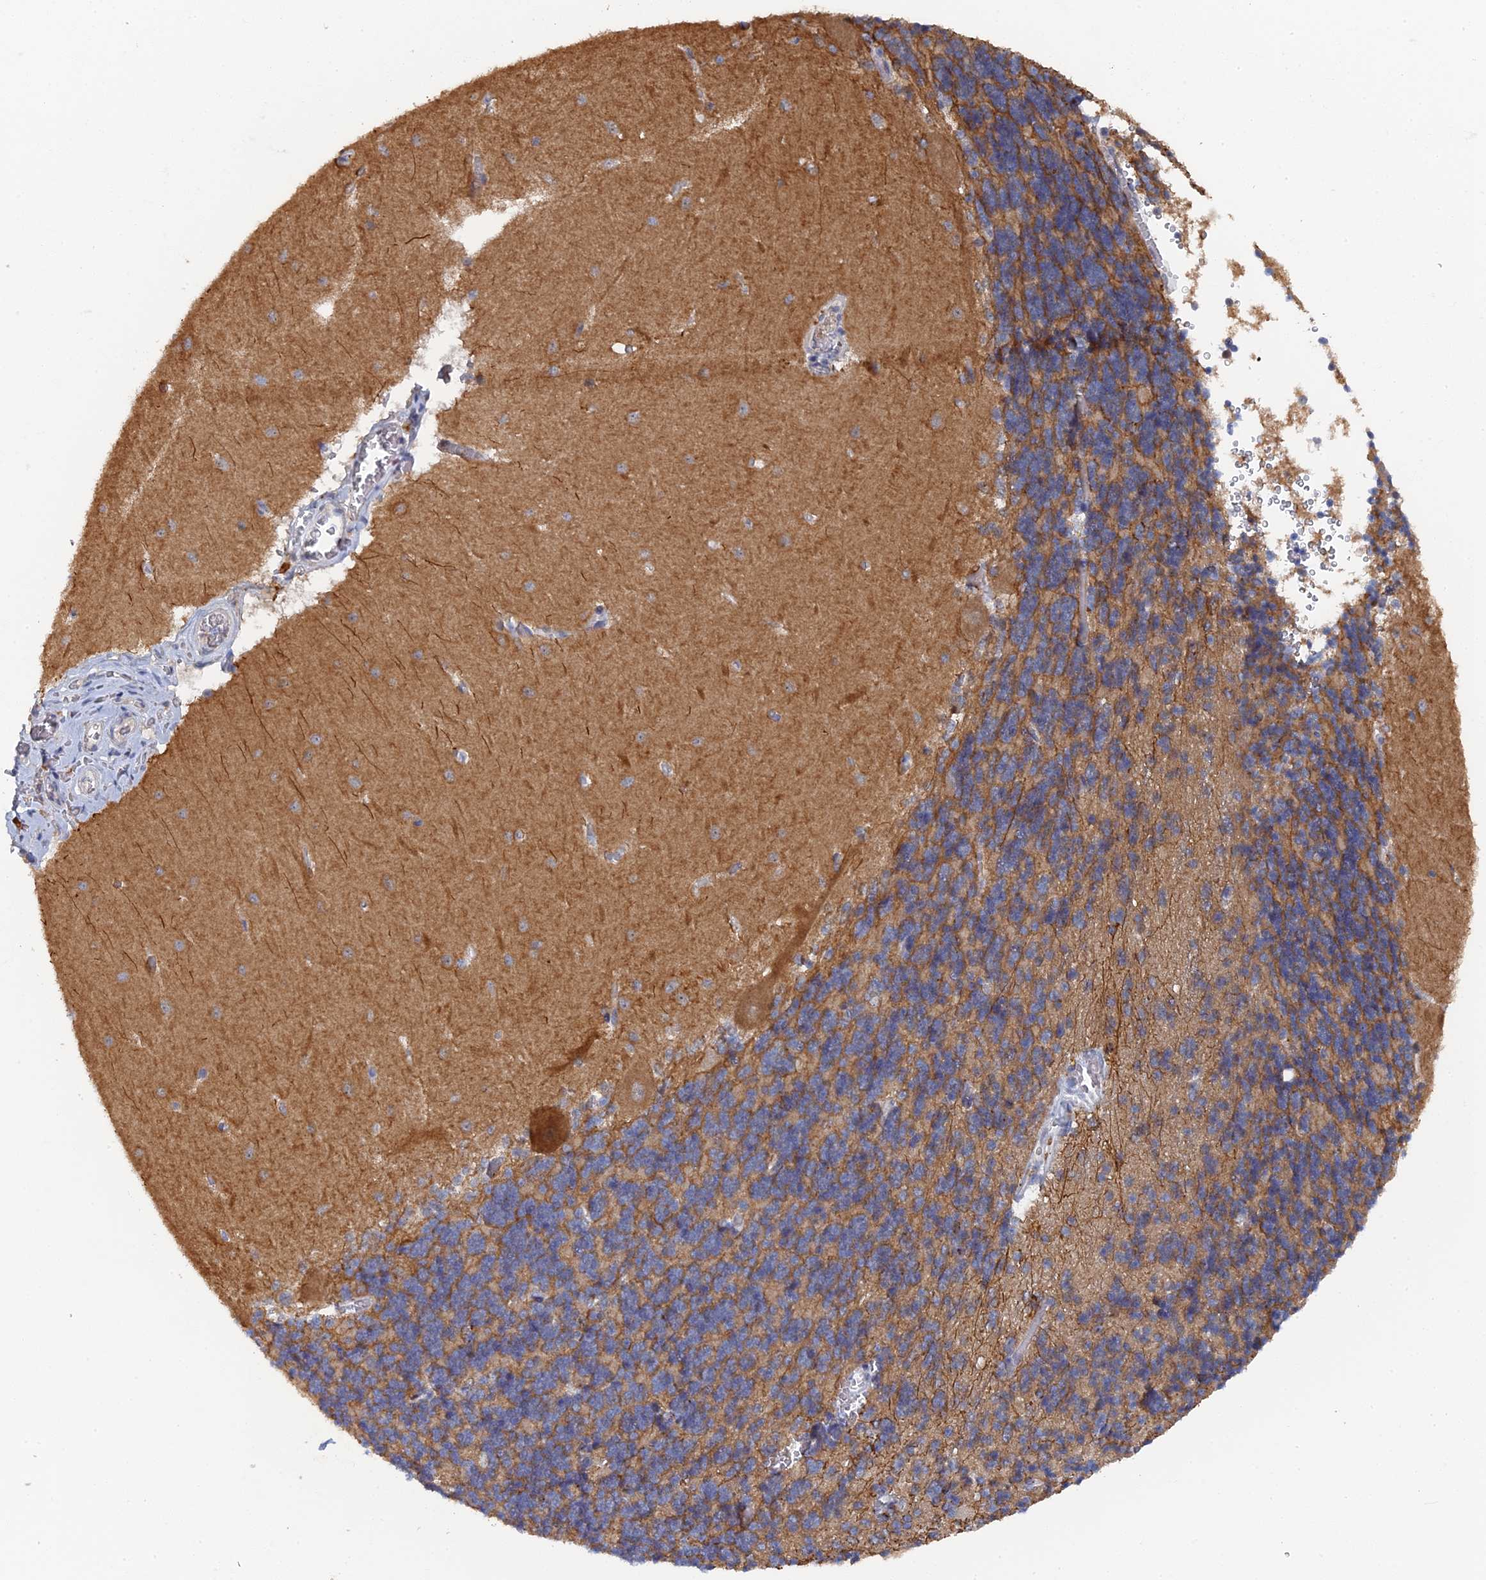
{"staining": {"intensity": "moderate", "quantity": ">75%", "location": "cytoplasmic/membranous"}, "tissue": "cerebellum", "cell_type": "Cells in granular layer", "image_type": "normal", "snomed": [{"axis": "morphology", "description": "Normal tissue, NOS"}, {"axis": "topography", "description": "Cerebellum"}], "caption": "Immunohistochemistry (DAB (3,3'-diaminobenzidine)) staining of benign human cerebellum exhibits moderate cytoplasmic/membranous protein positivity in approximately >75% of cells in granular layer. (IHC, brightfield microscopy, high magnification).", "gene": "MIGA2", "patient": {"sex": "male", "age": 37}}